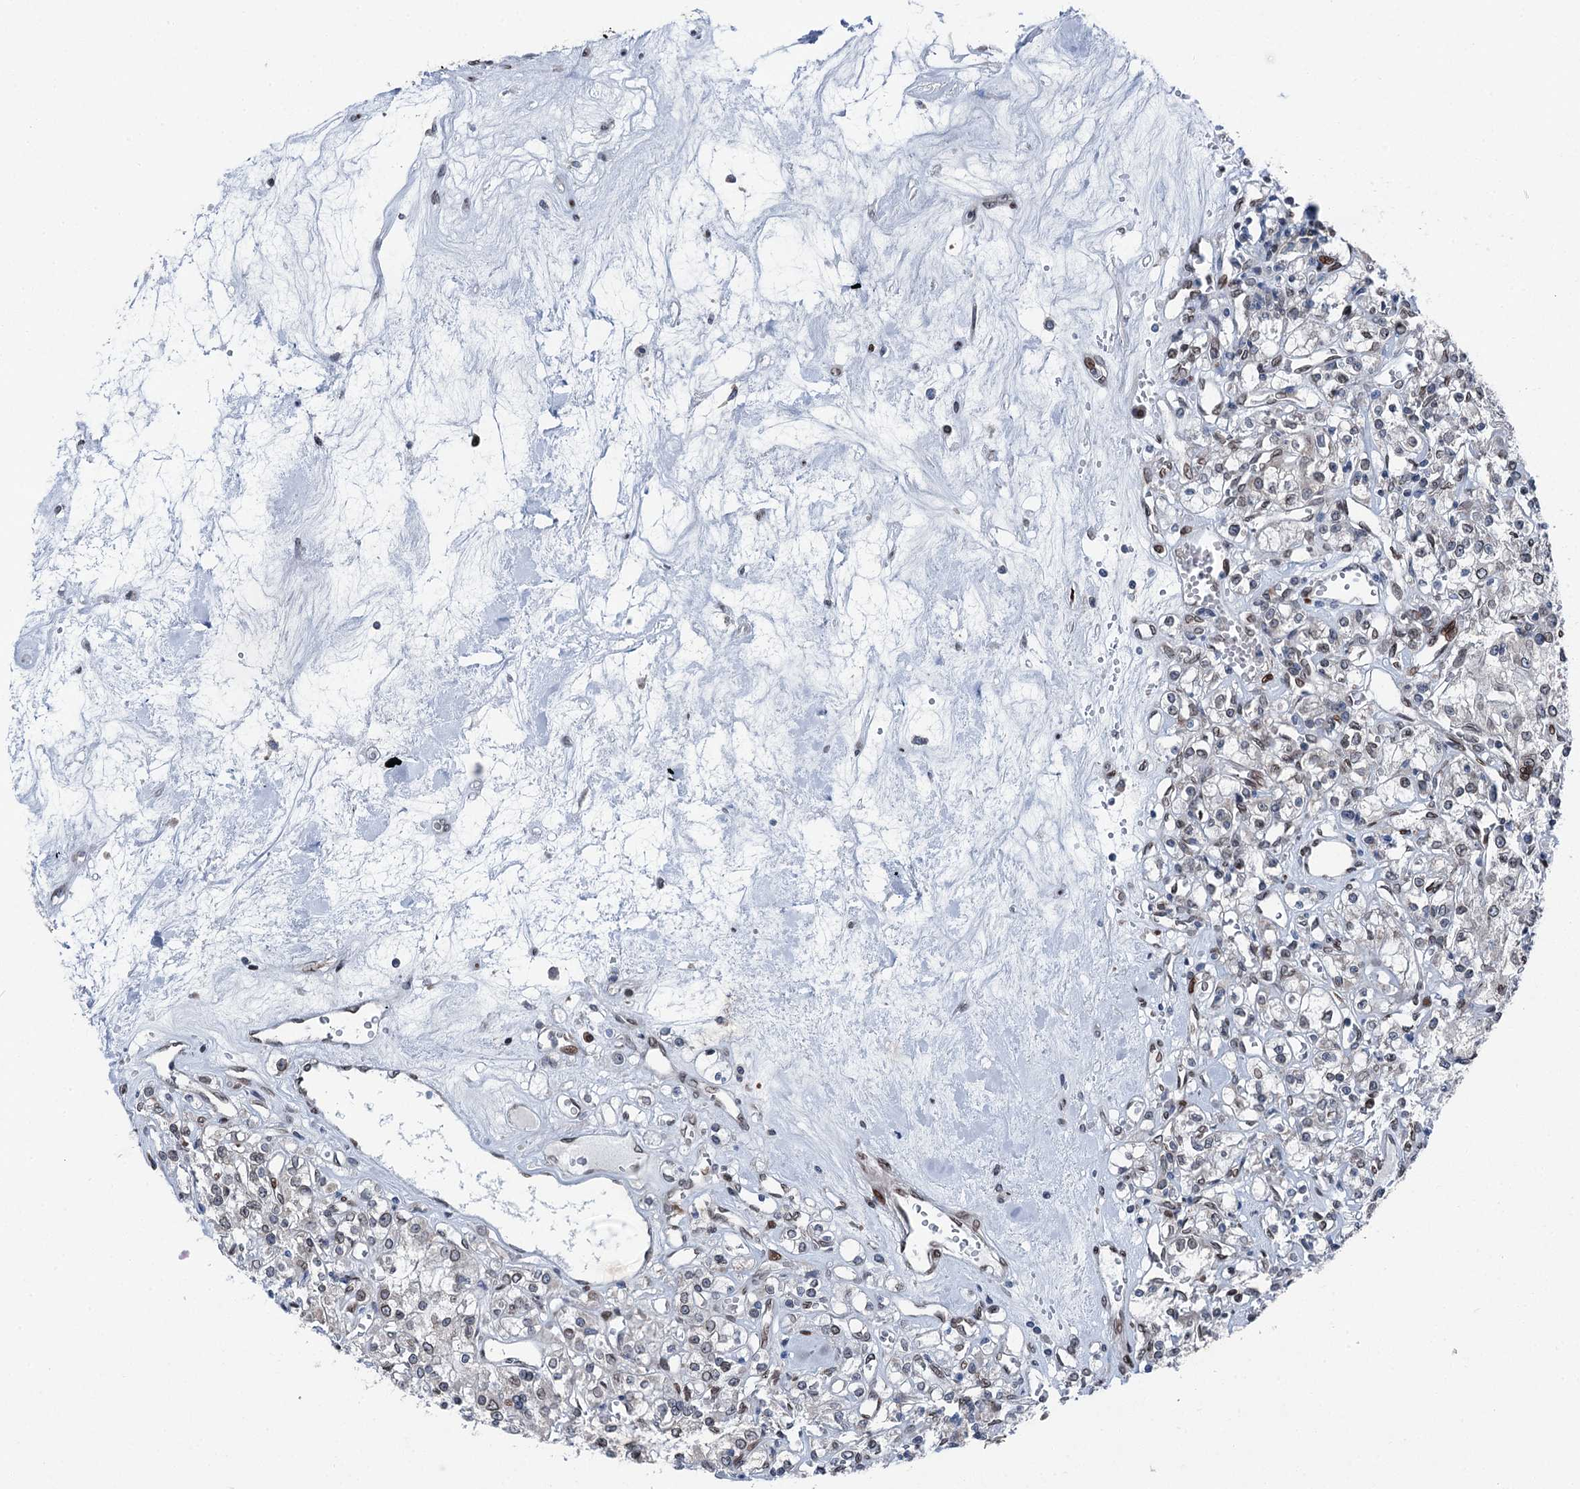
{"staining": {"intensity": "negative", "quantity": "none", "location": "none"}, "tissue": "renal cancer", "cell_type": "Tumor cells", "image_type": "cancer", "snomed": [{"axis": "morphology", "description": "Adenocarcinoma, NOS"}, {"axis": "topography", "description": "Kidney"}], "caption": "The photomicrograph exhibits no staining of tumor cells in adenocarcinoma (renal).", "gene": "MRPL14", "patient": {"sex": "female", "age": 59}}